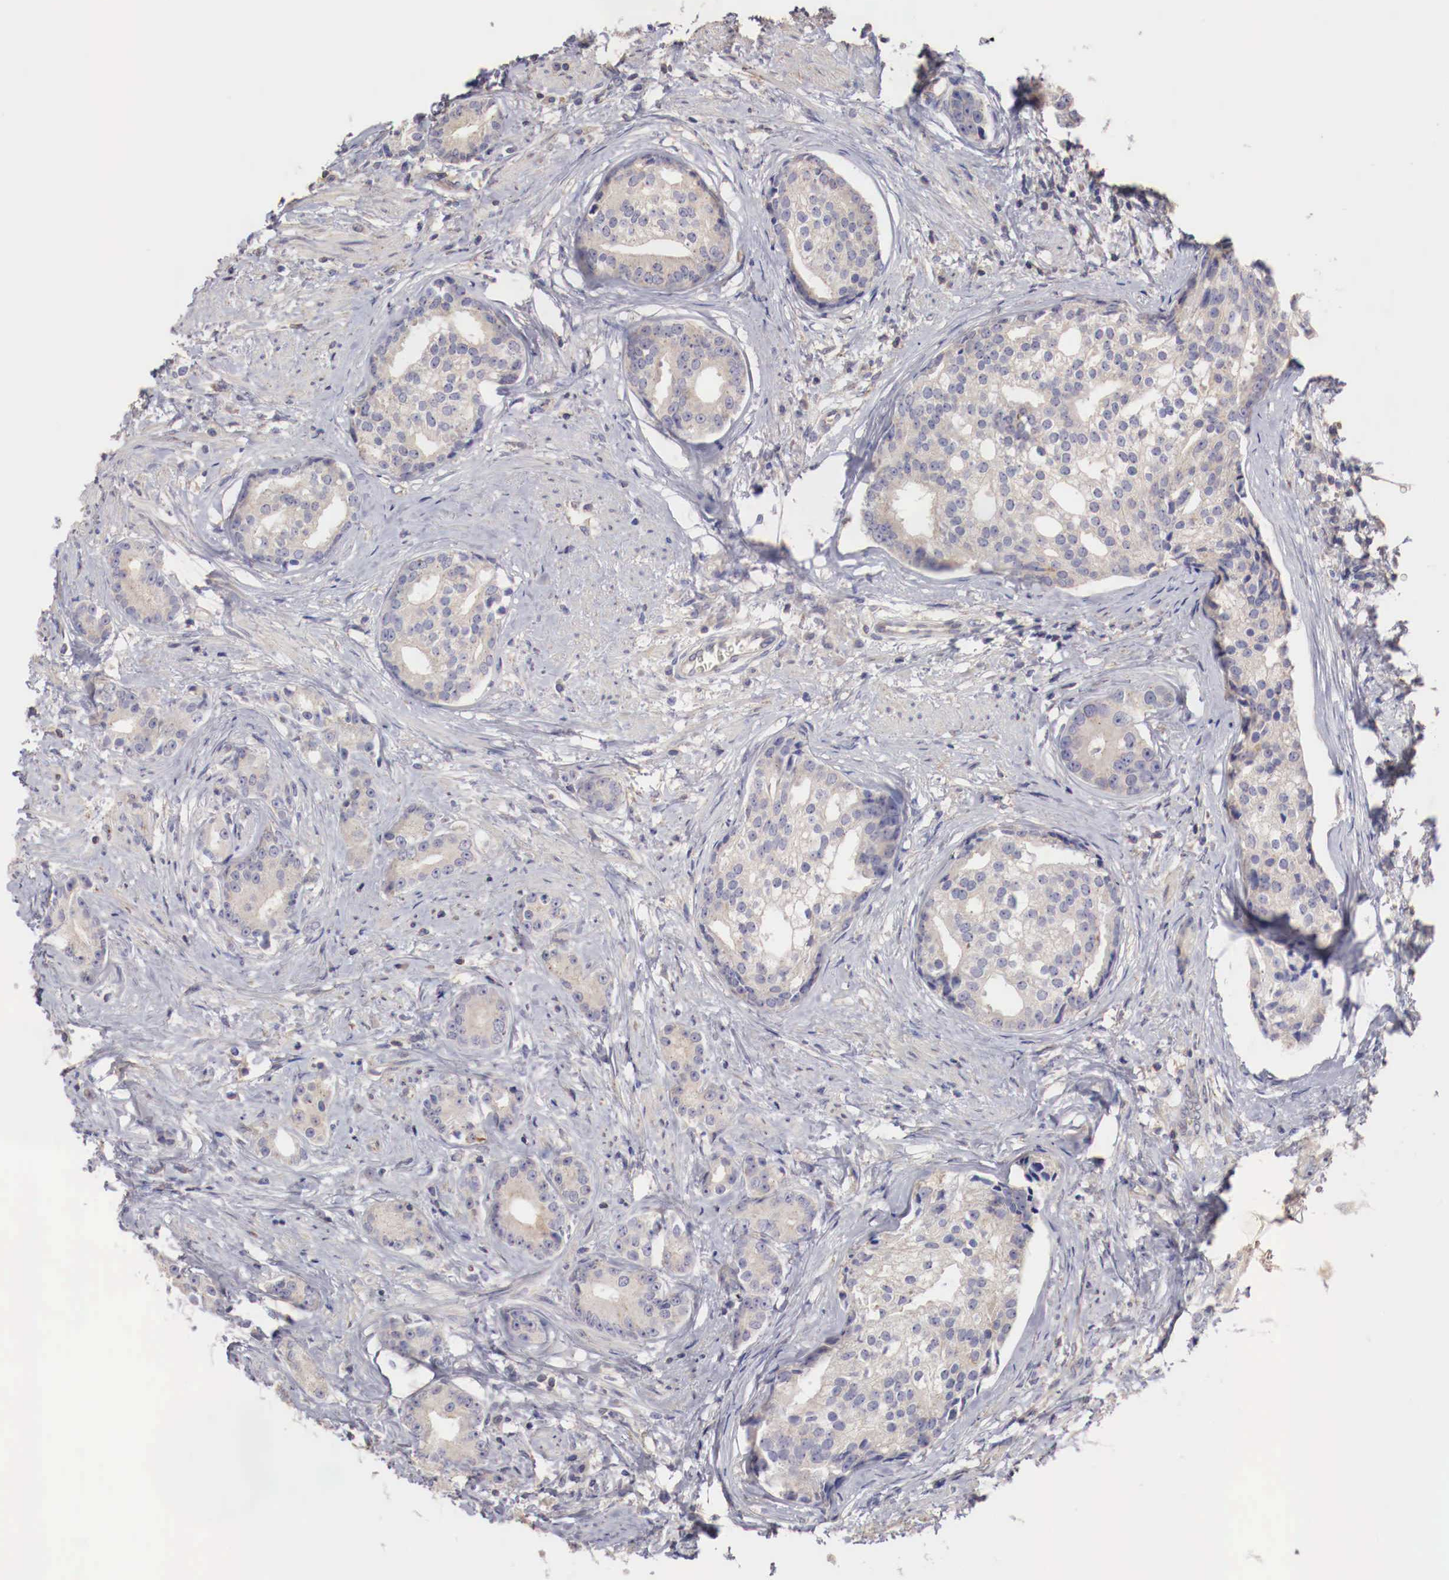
{"staining": {"intensity": "weak", "quantity": "25%-75%", "location": "cytoplasmic/membranous"}, "tissue": "prostate cancer", "cell_type": "Tumor cells", "image_type": "cancer", "snomed": [{"axis": "morphology", "description": "Adenocarcinoma, Medium grade"}, {"axis": "topography", "description": "Prostate"}], "caption": "Protein expression analysis of prostate cancer reveals weak cytoplasmic/membranous expression in approximately 25%-75% of tumor cells. The protein of interest is stained brown, and the nuclei are stained in blue (DAB (3,3'-diaminobenzidine) IHC with brightfield microscopy, high magnification).", "gene": "PITPNA", "patient": {"sex": "male", "age": 59}}